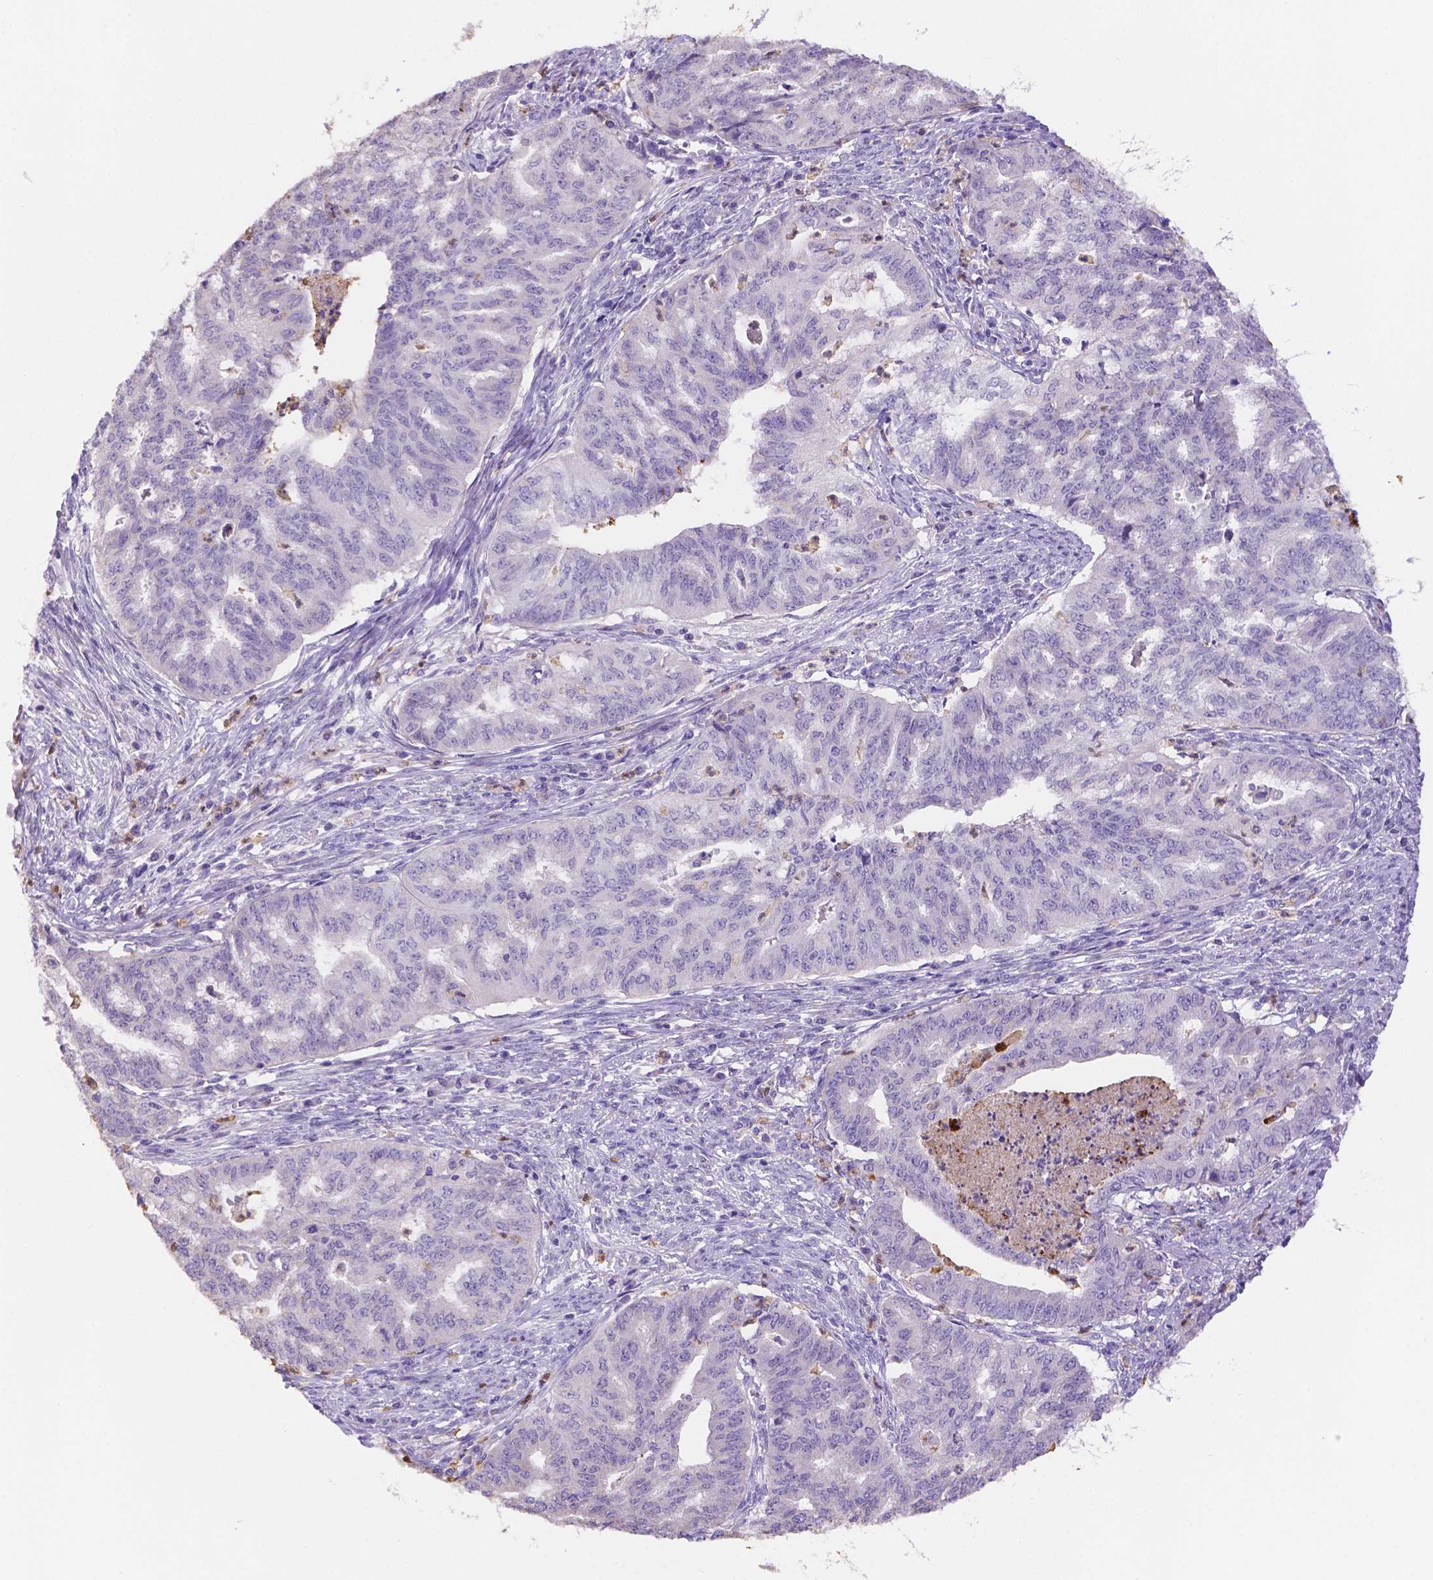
{"staining": {"intensity": "negative", "quantity": "none", "location": "none"}, "tissue": "endometrial cancer", "cell_type": "Tumor cells", "image_type": "cancer", "snomed": [{"axis": "morphology", "description": "Adenocarcinoma, NOS"}, {"axis": "topography", "description": "Endometrium"}], "caption": "Tumor cells show no significant positivity in endometrial cancer.", "gene": "NXPE2", "patient": {"sex": "female", "age": 79}}